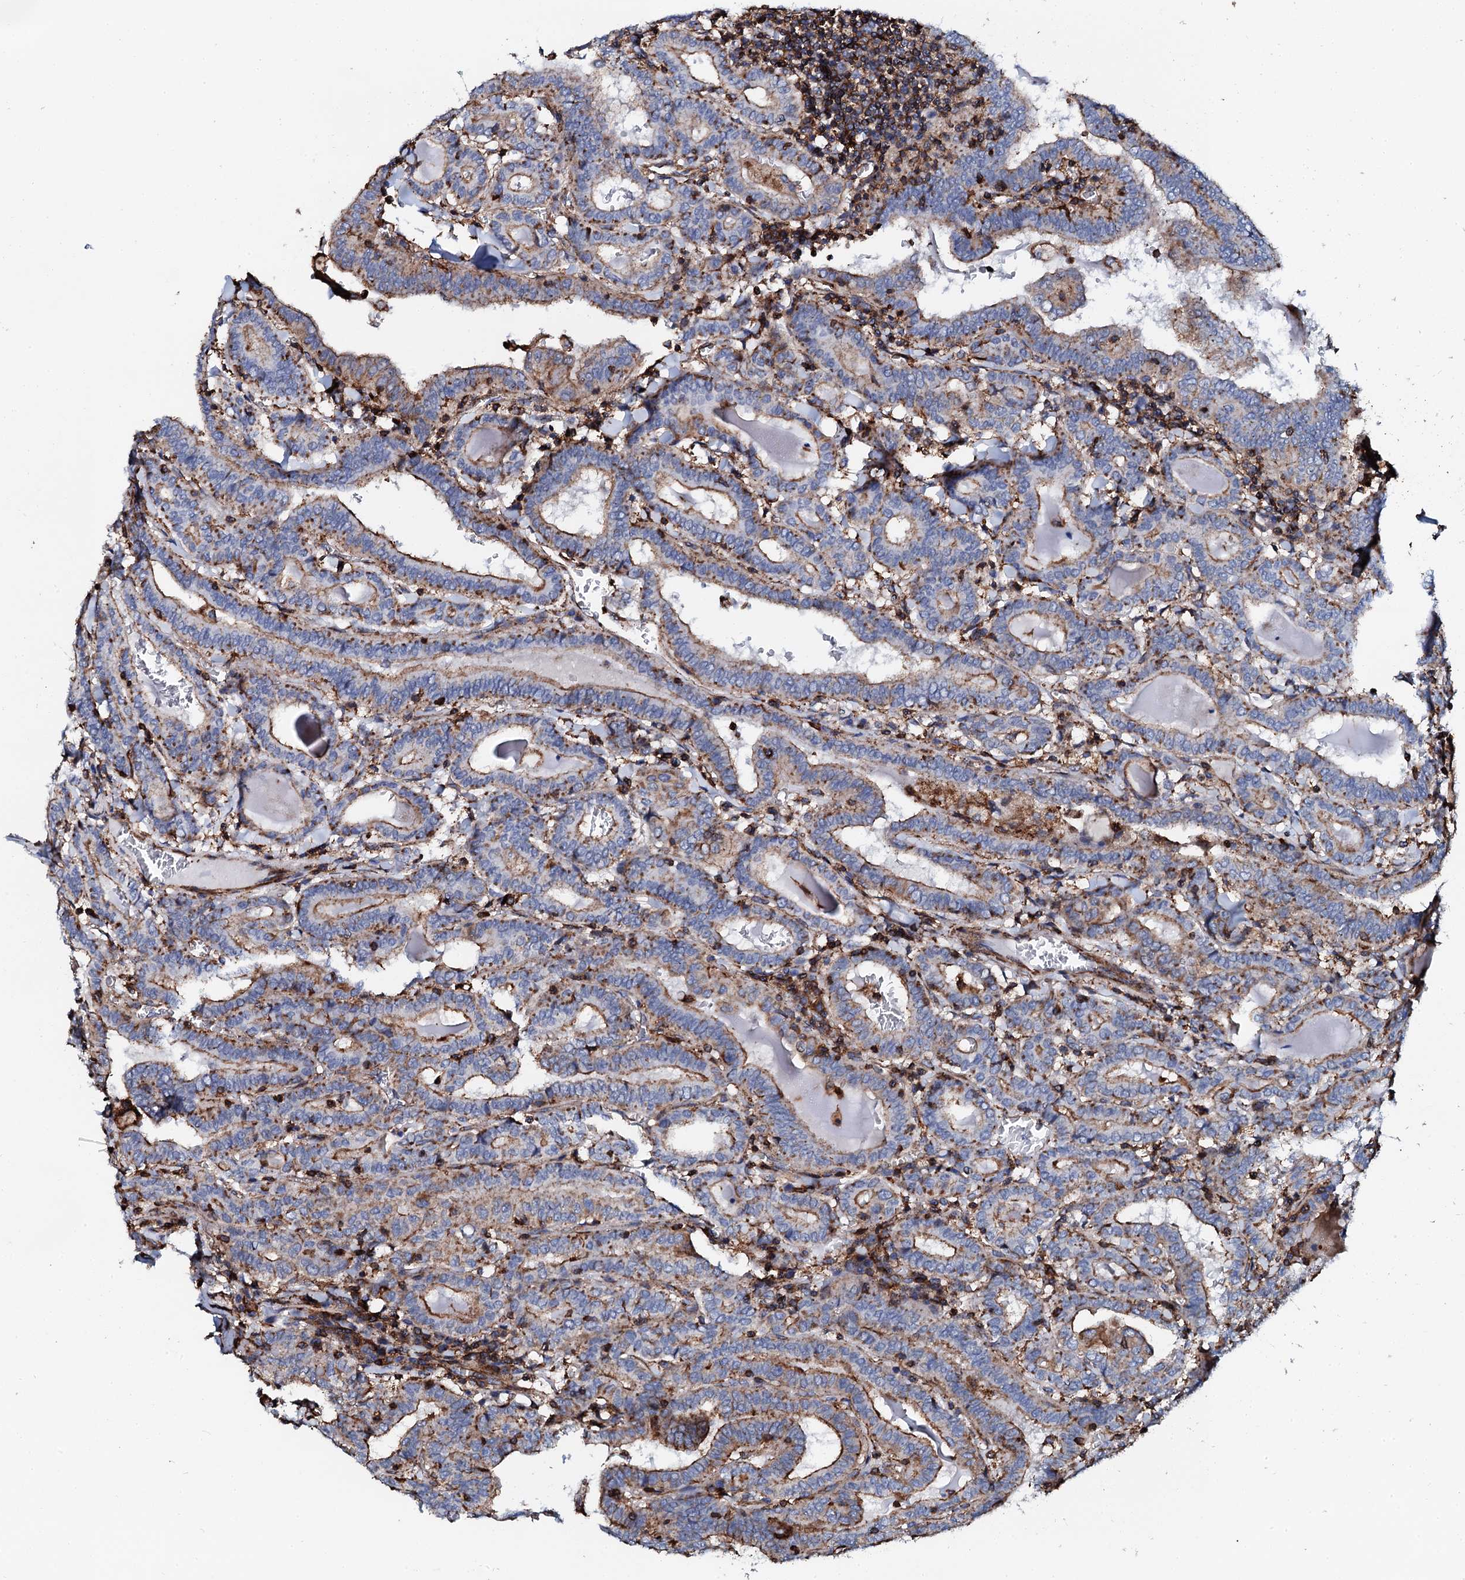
{"staining": {"intensity": "weak", "quantity": "25%-75%", "location": "cytoplasmic/membranous"}, "tissue": "thyroid cancer", "cell_type": "Tumor cells", "image_type": "cancer", "snomed": [{"axis": "morphology", "description": "Papillary adenocarcinoma, NOS"}, {"axis": "topography", "description": "Thyroid gland"}], "caption": "A brown stain labels weak cytoplasmic/membranous expression of a protein in thyroid papillary adenocarcinoma tumor cells.", "gene": "INTS10", "patient": {"sex": "female", "age": 72}}